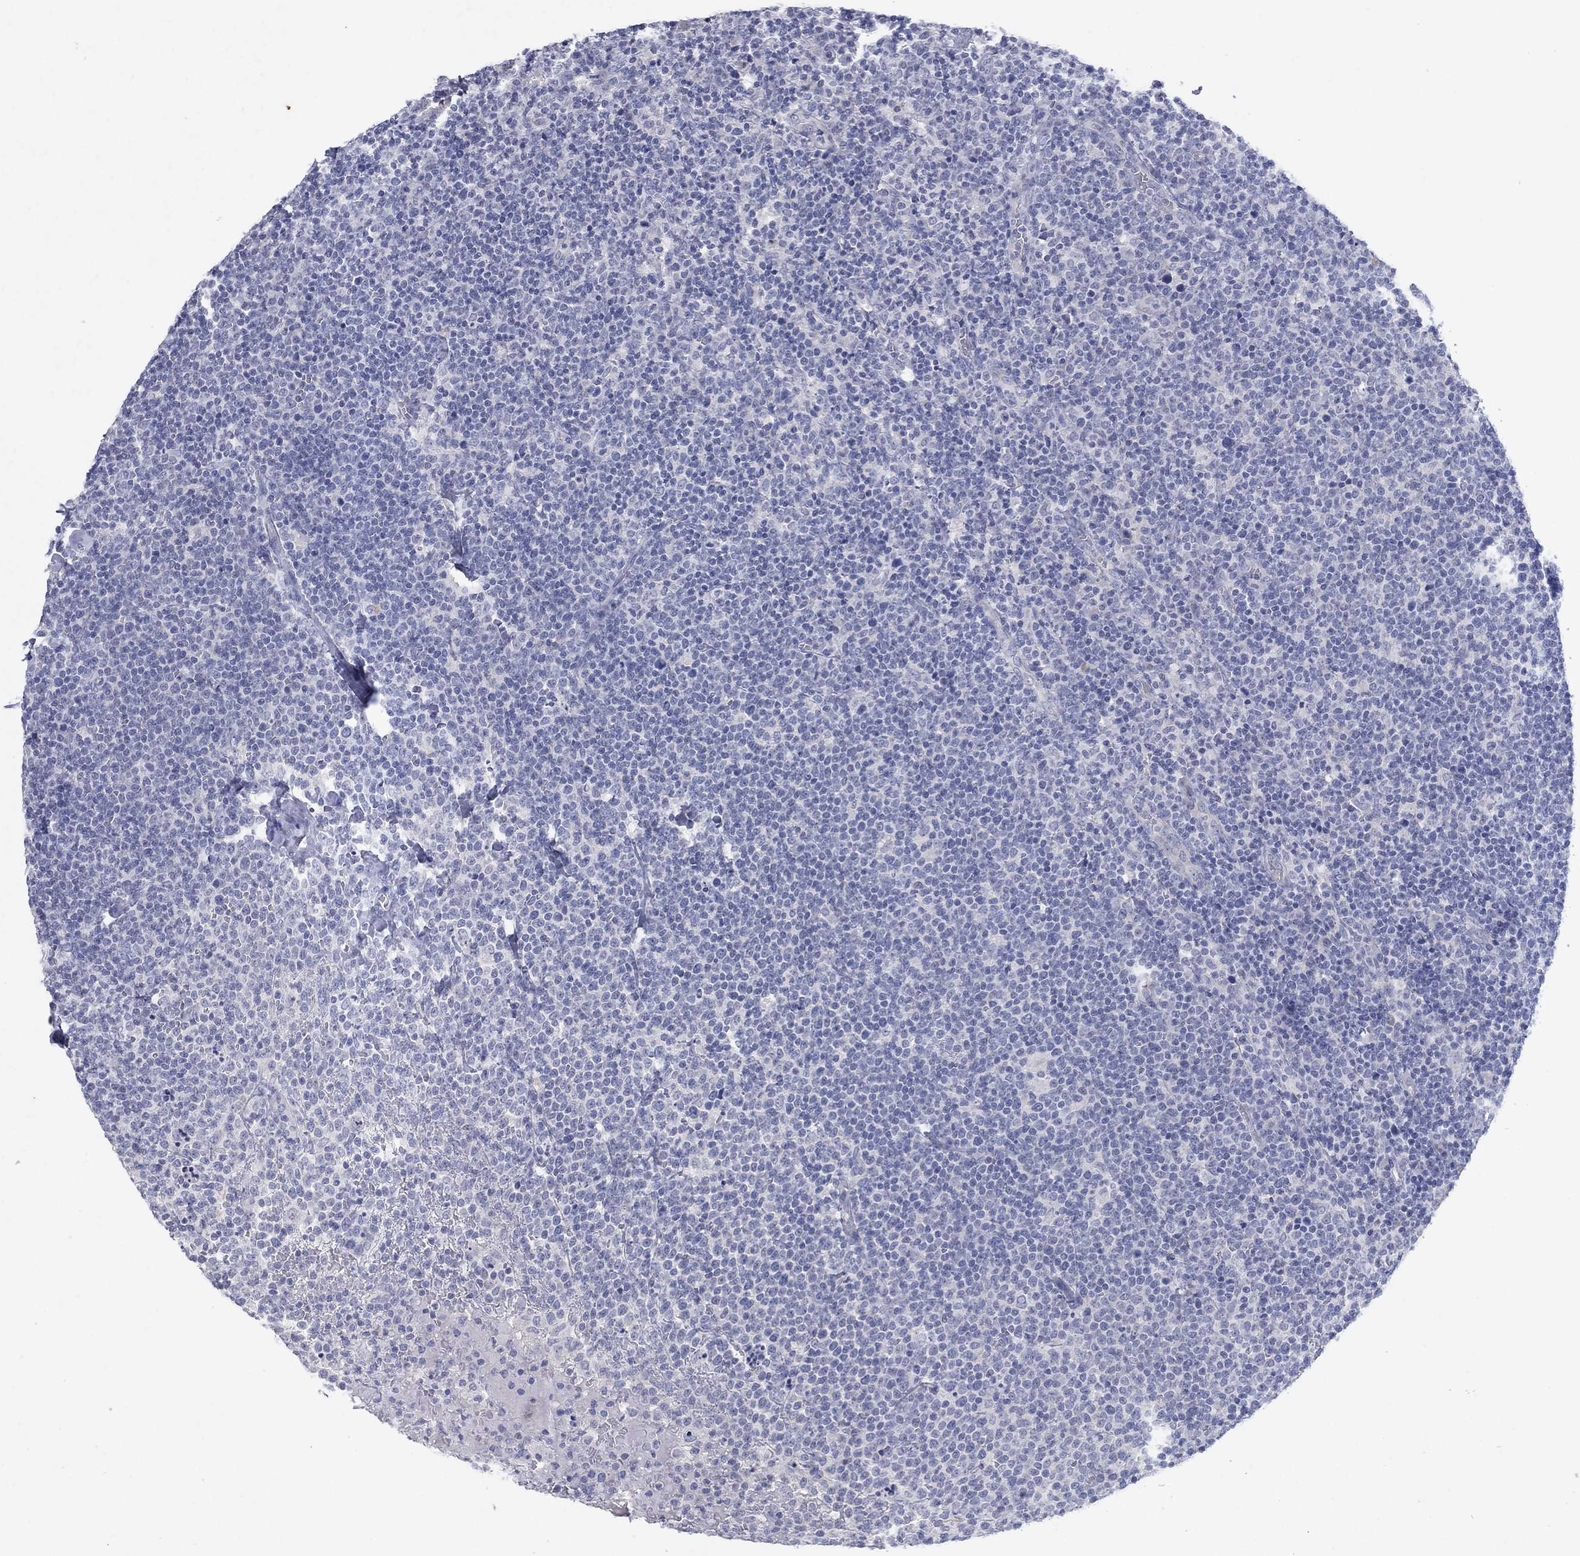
{"staining": {"intensity": "negative", "quantity": "none", "location": "none"}, "tissue": "lymphoma", "cell_type": "Tumor cells", "image_type": "cancer", "snomed": [{"axis": "morphology", "description": "Malignant lymphoma, non-Hodgkin's type, High grade"}, {"axis": "topography", "description": "Lymph node"}], "caption": "Tumor cells are negative for brown protein staining in lymphoma.", "gene": "KRT40", "patient": {"sex": "male", "age": 61}}